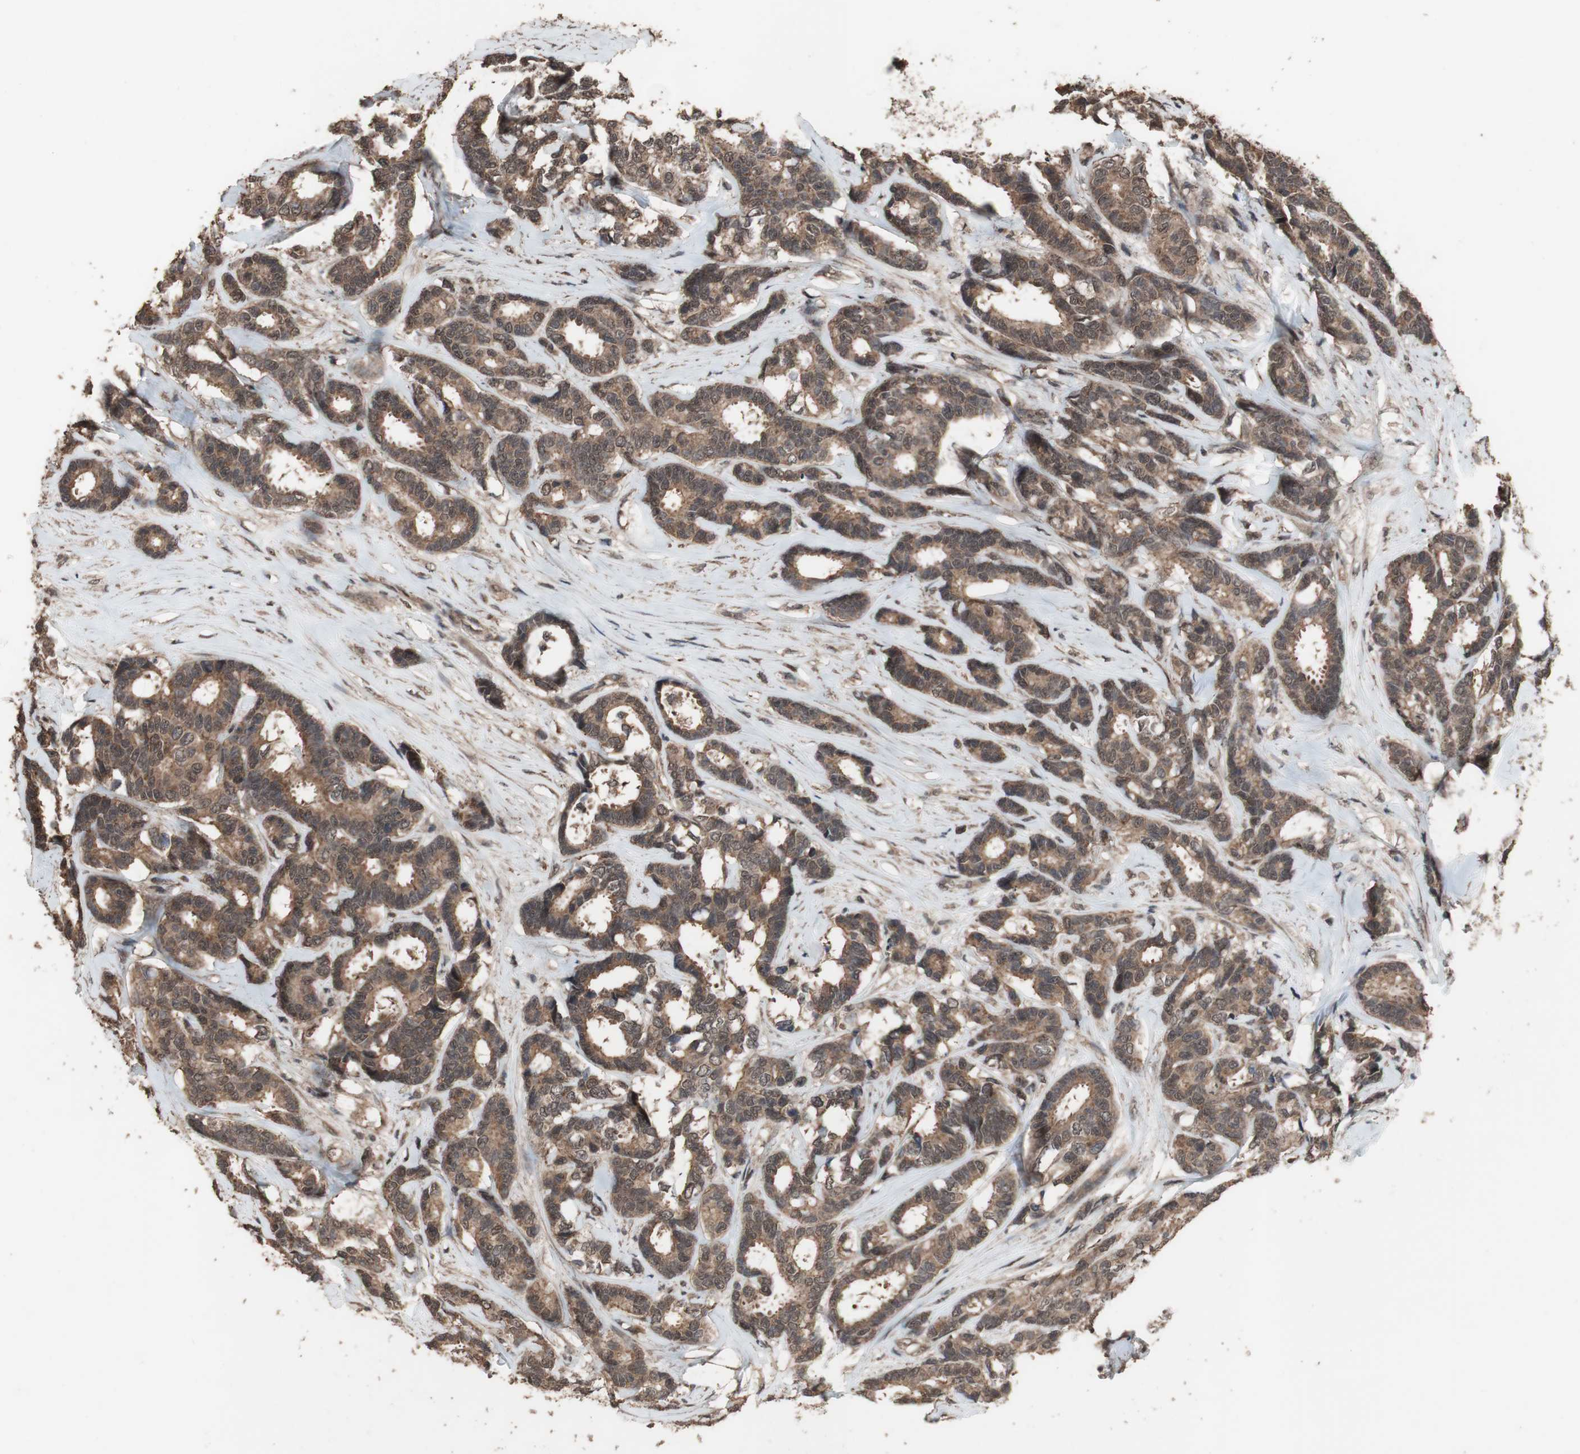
{"staining": {"intensity": "moderate", "quantity": ">75%", "location": "cytoplasmic/membranous"}, "tissue": "breast cancer", "cell_type": "Tumor cells", "image_type": "cancer", "snomed": [{"axis": "morphology", "description": "Duct carcinoma"}, {"axis": "topography", "description": "Breast"}], "caption": "Human breast cancer stained with a brown dye demonstrates moderate cytoplasmic/membranous positive positivity in approximately >75% of tumor cells.", "gene": "KANSL1", "patient": {"sex": "female", "age": 87}}